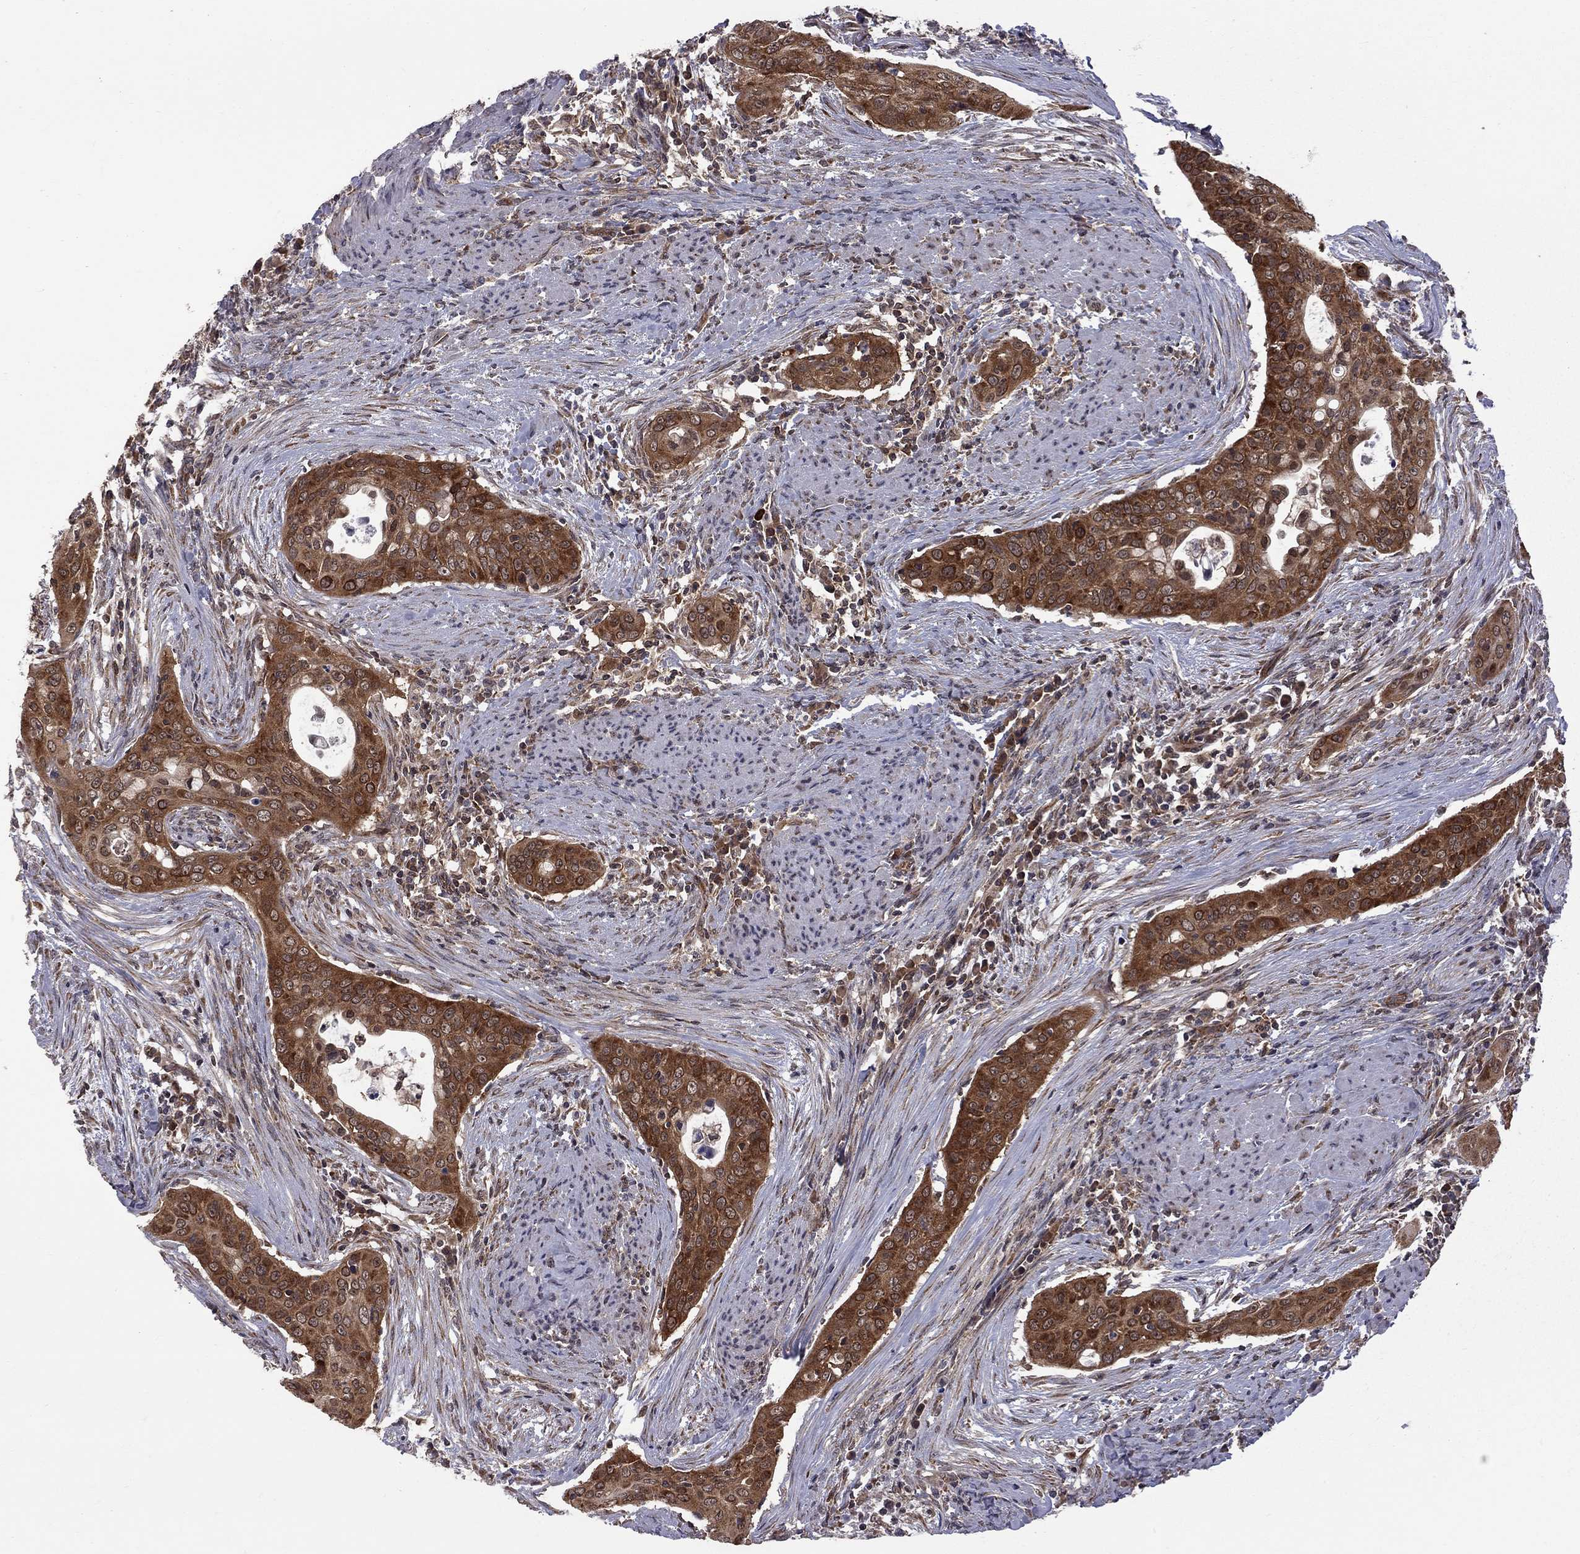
{"staining": {"intensity": "strong", "quantity": ">75%", "location": "cytoplasmic/membranous"}, "tissue": "urothelial cancer", "cell_type": "Tumor cells", "image_type": "cancer", "snomed": [{"axis": "morphology", "description": "Urothelial carcinoma, High grade"}, {"axis": "topography", "description": "Urinary bladder"}], "caption": "IHC (DAB) staining of human urothelial cancer shows strong cytoplasmic/membranous protein expression in approximately >75% of tumor cells.", "gene": "NAA50", "patient": {"sex": "male", "age": 82}}